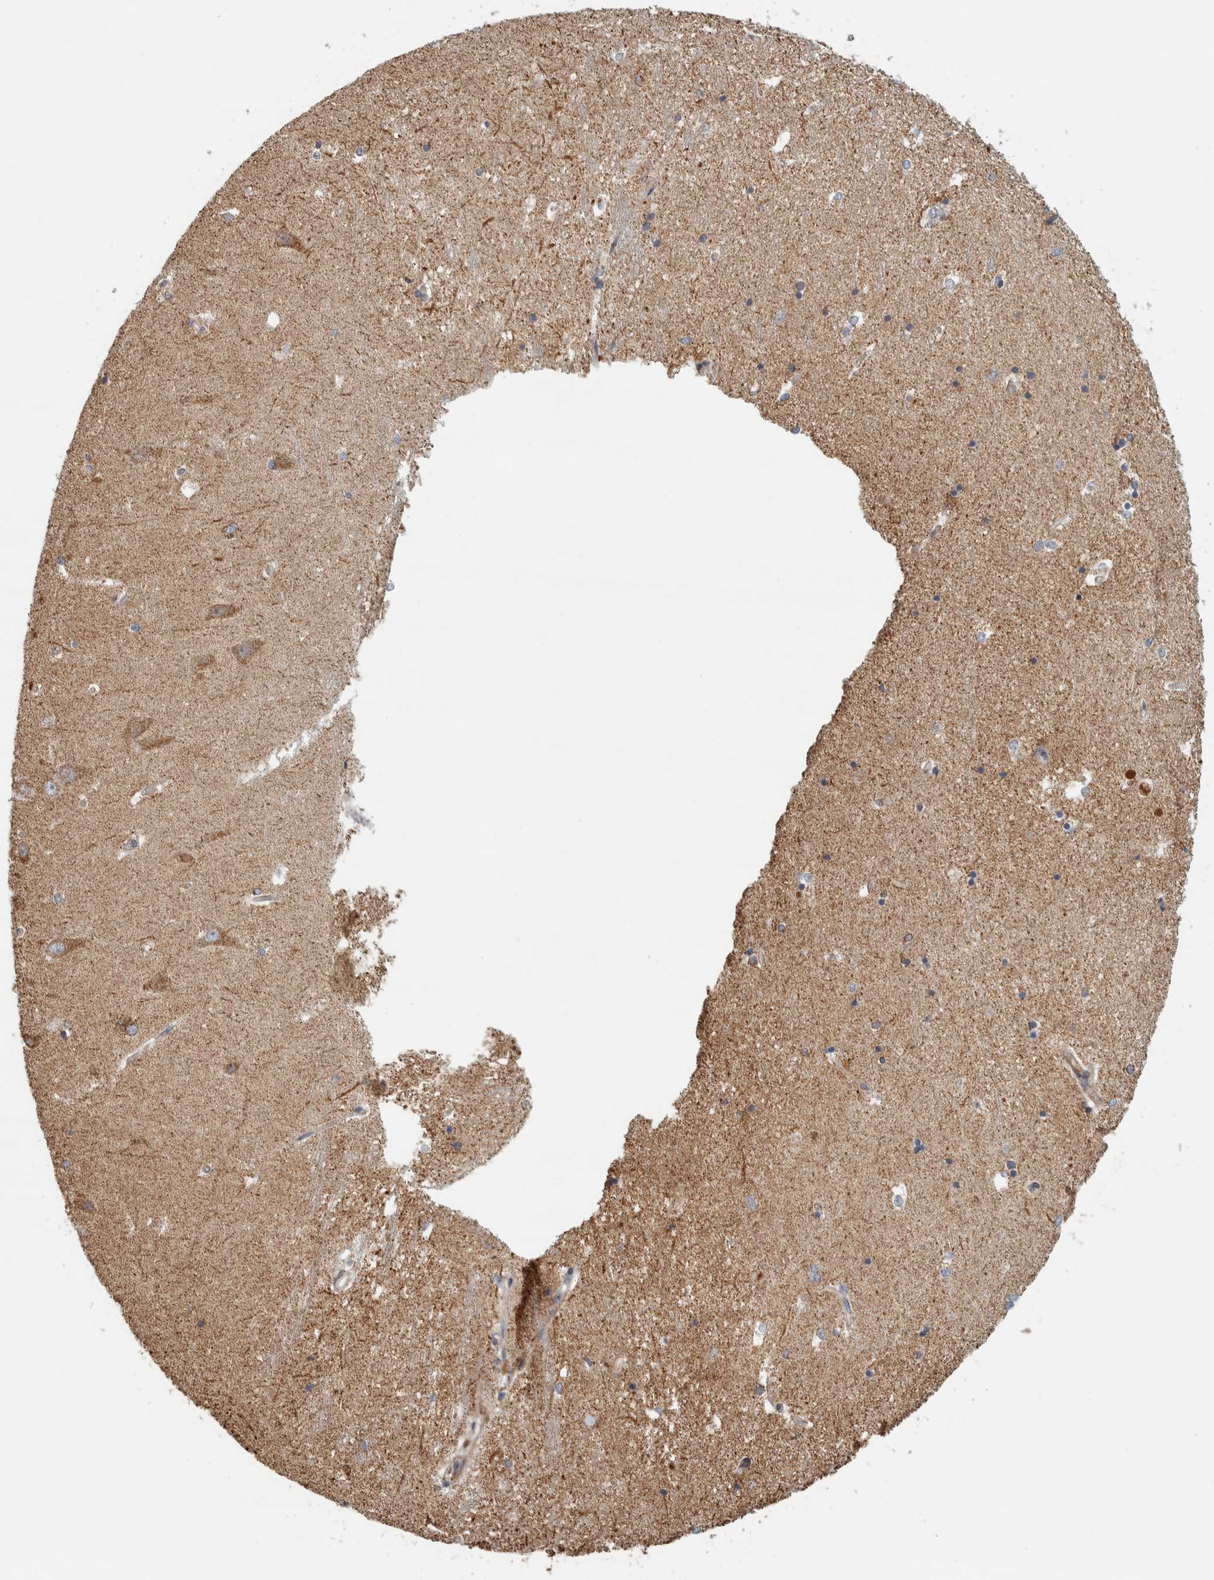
{"staining": {"intensity": "weak", "quantity": ">75%", "location": "cytoplasmic/membranous"}, "tissue": "hippocampus", "cell_type": "Glial cells", "image_type": "normal", "snomed": [{"axis": "morphology", "description": "Normal tissue, NOS"}, {"axis": "topography", "description": "Hippocampus"}], "caption": "Immunohistochemistry staining of normal hippocampus, which reveals low levels of weak cytoplasmic/membranous positivity in approximately >75% of glial cells indicating weak cytoplasmic/membranous protein staining. The staining was performed using DAB (brown) for protein detection and nuclei were counterstained in hematoxylin (blue).", "gene": "AFP", "patient": {"sex": "male", "age": 45}}